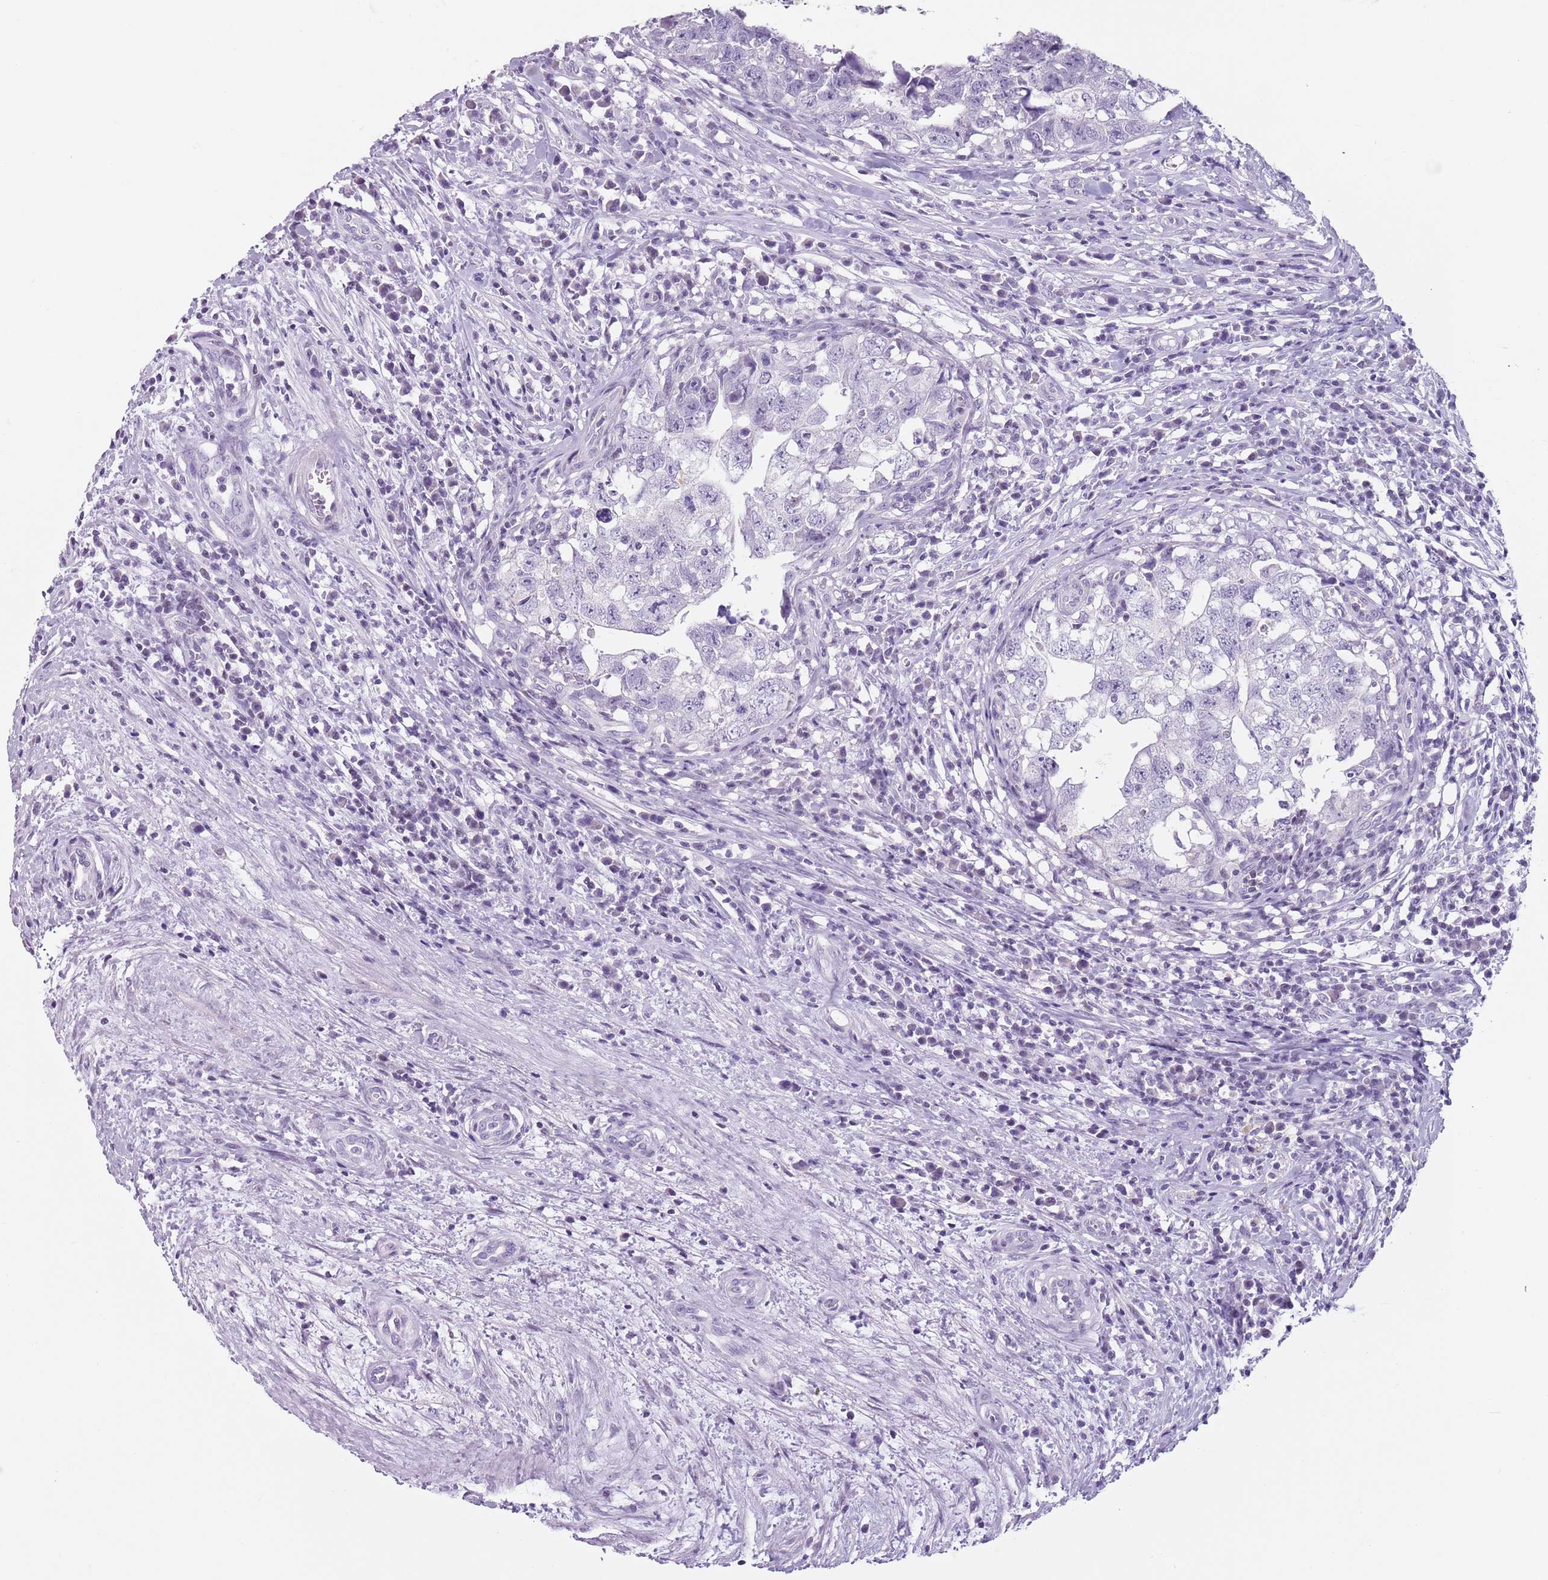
{"staining": {"intensity": "negative", "quantity": "none", "location": "none"}, "tissue": "testis cancer", "cell_type": "Tumor cells", "image_type": "cancer", "snomed": [{"axis": "morphology", "description": "Seminoma, NOS"}, {"axis": "morphology", "description": "Carcinoma, Embryonal, NOS"}, {"axis": "topography", "description": "Testis"}], "caption": "Histopathology image shows no protein expression in tumor cells of testis embryonal carcinoma tissue. (Stains: DAB immunohistochemistry with hematoxylin counter stain, Microscopy: brightfield microscopy at high magnification).", "gene": "SPESP1", "patient": {"sex": "male", "age": 29}}